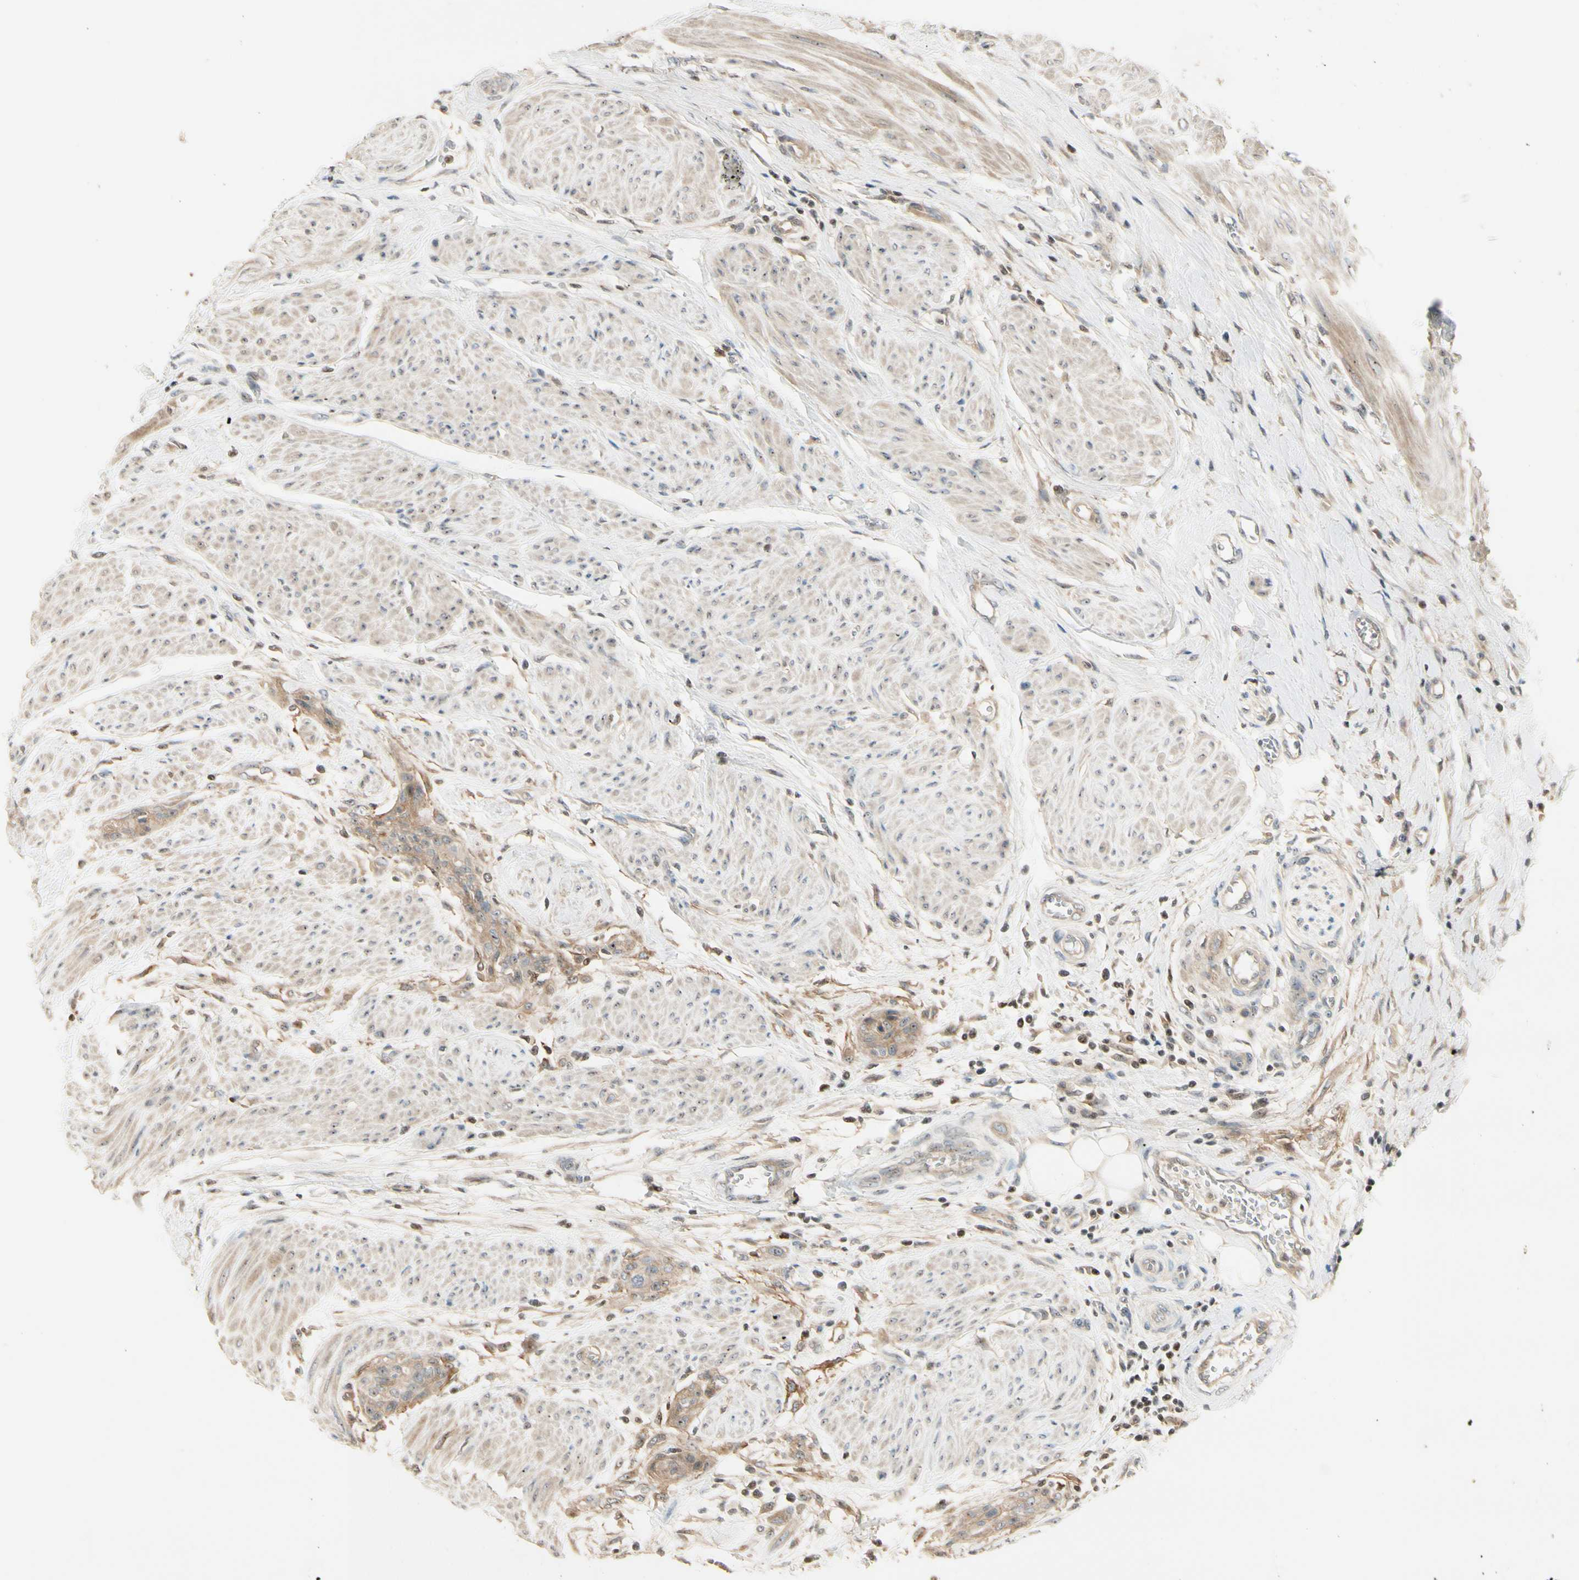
{"staining": {"intensity": "moderate", "quantity": ">75%", "location": "cytoplasmic/membranous"}, "tissue": "urothelial cancer", "cell_type": "Tumor cells", "image_type": "cancer", "snomed": [{"axis": "morphology", "description": "Urothelial carcinoma, High grade"}, {"axis": "topography", "description": "Urinary bladder"}], "caption": "Urothelial carcinoma (high-grade) tissue displays moderate cytoplasmic/membranous staining in about >75% of tumor cells Nuclei are stained in blue.", "gene": "NFYA", "patient": {"sex": "male", "age": 35}}